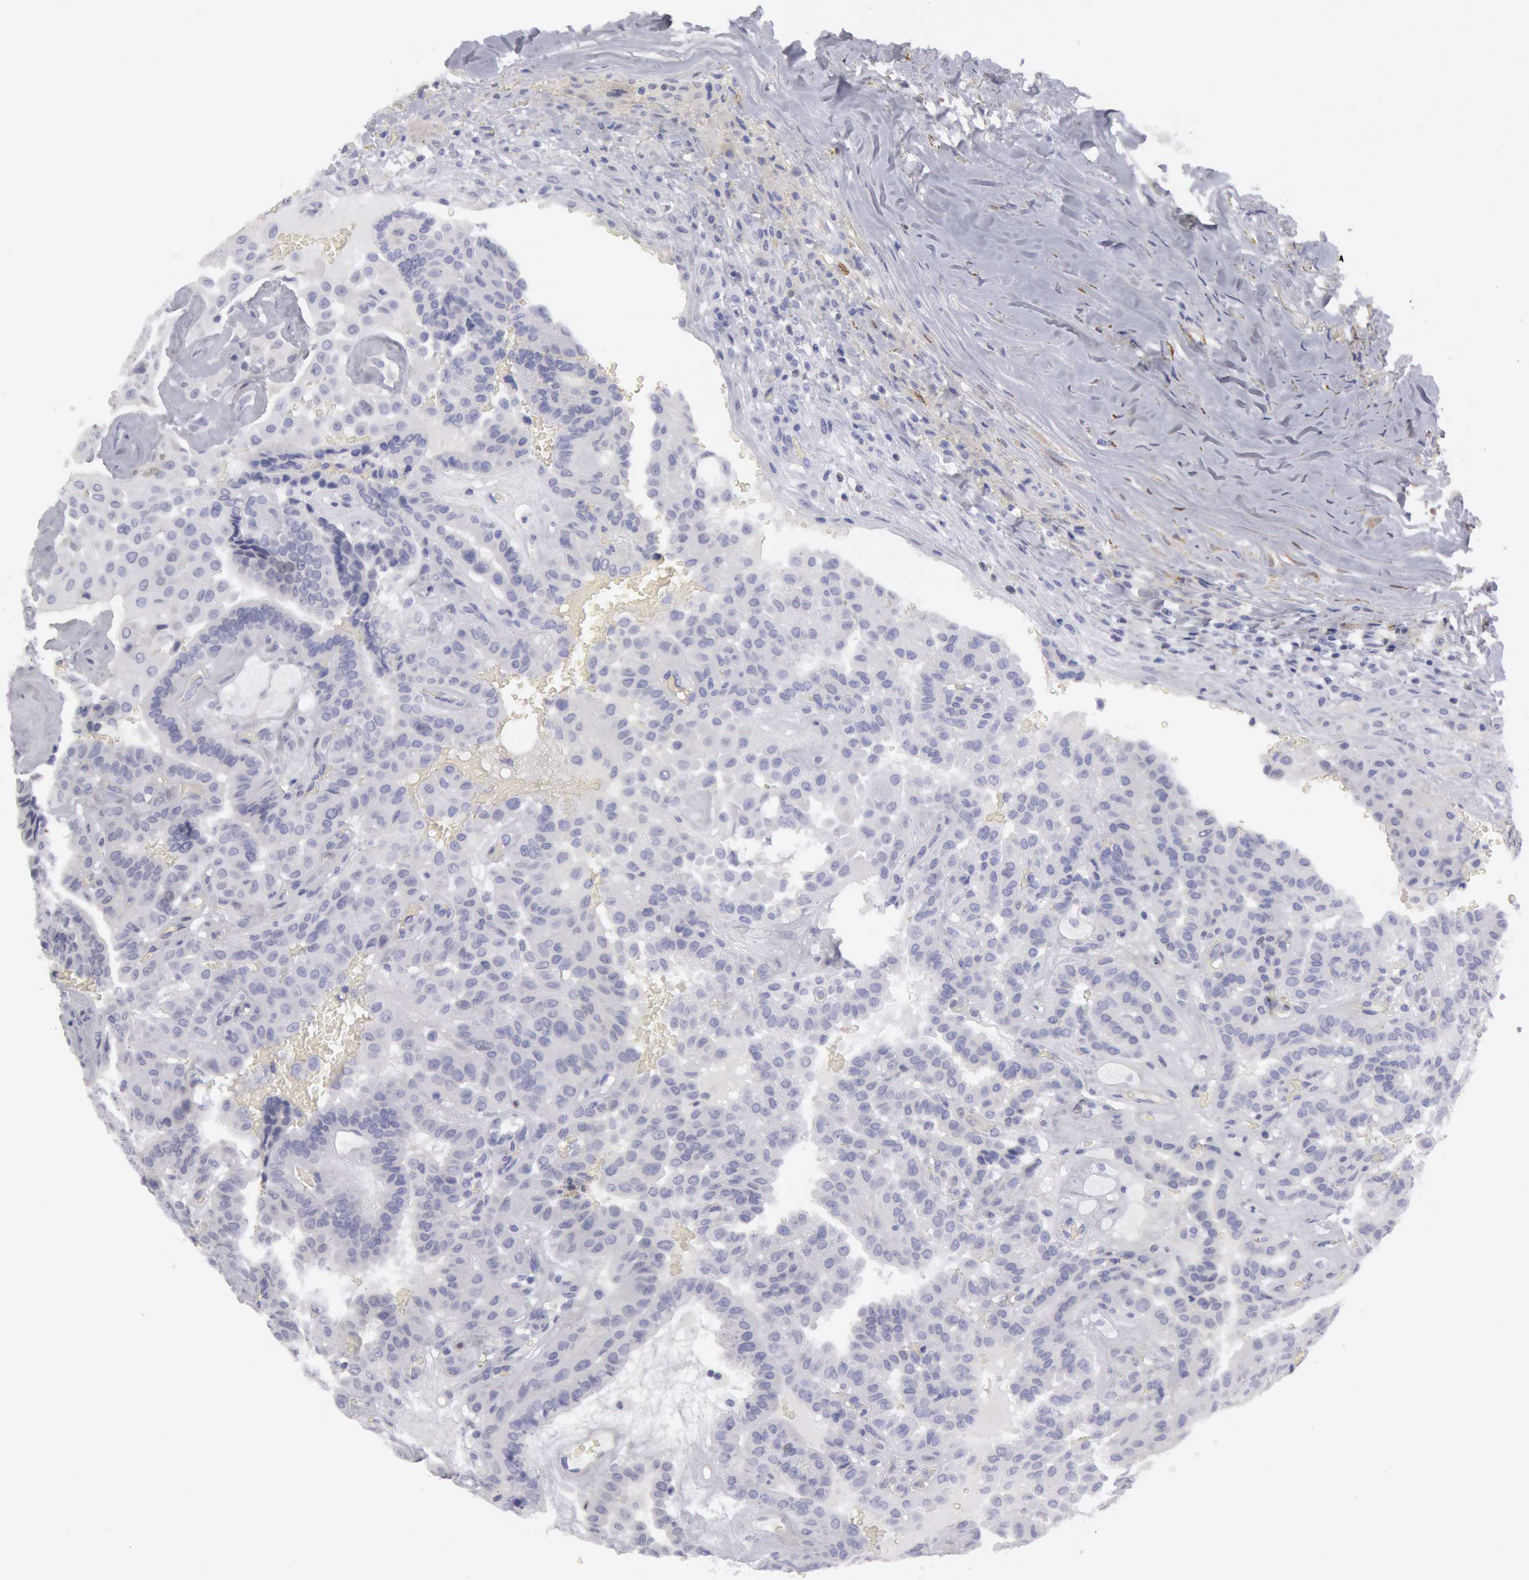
{"staining": {"intensity": "negative", "quantity": "none", "location": "none"}, "tissue": "thyroid cancer", "cell_type": "Tumor cells", "image_type": "cancer", "snomed": [{"axis": "morphology", "description": "Papillary adenocarcinoma, NOS"}, {"axis": "topography", "description": "Thyroid gland"}], "caption": "This is a photomicrograph of immunohistochemistry (IHC) staining of thyroid papillary adenocarcinoma, which shows no expression in tumor cells.", "gene": "FHL1", "patient": {"sex": "male", "age": 87}}